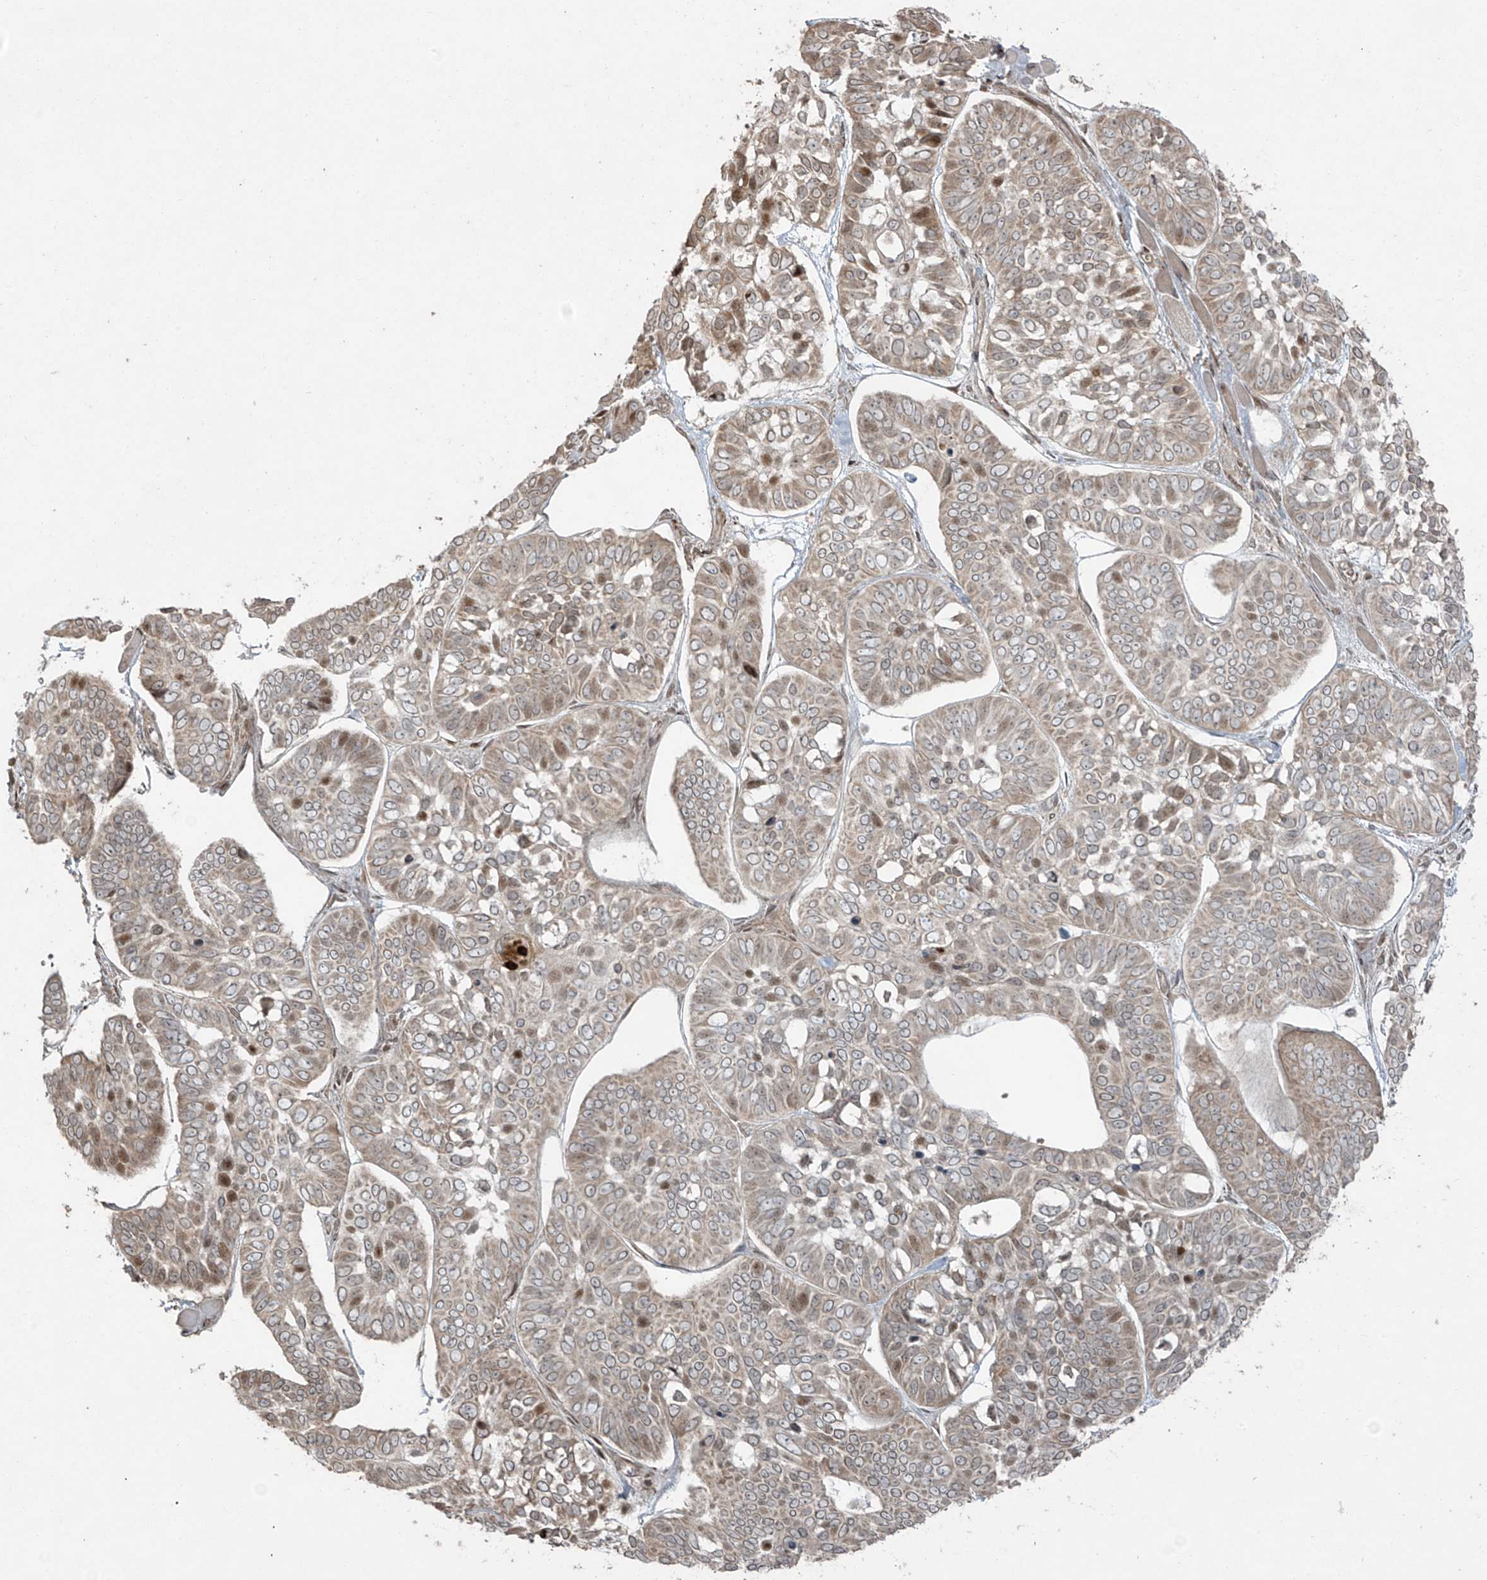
{"staining": {"intensity": "moderate", "quantity": "<25%", "location": "nuclear"}, "tissue": "skin cancer", "cell_type": "Tumor cells", "image_type": "cancer", "snomed": [{"axis": "morphology", "description": "Basal cell carcinoma"}, {"axis": "topography", "description": "Skin"}], "caption": "IHC staining of basal cell carcinoma (skin), which displays low levels of moderate nuclear staining in about <25% of tumor cells indicating moderate nuclear protein expression. The staining was performed using DAB (brown) for protein detection and nuclei were counterstained in hematoxylin (blue).", "gene": "TTC22", "patient": {"sex": "male", "age": 62}}